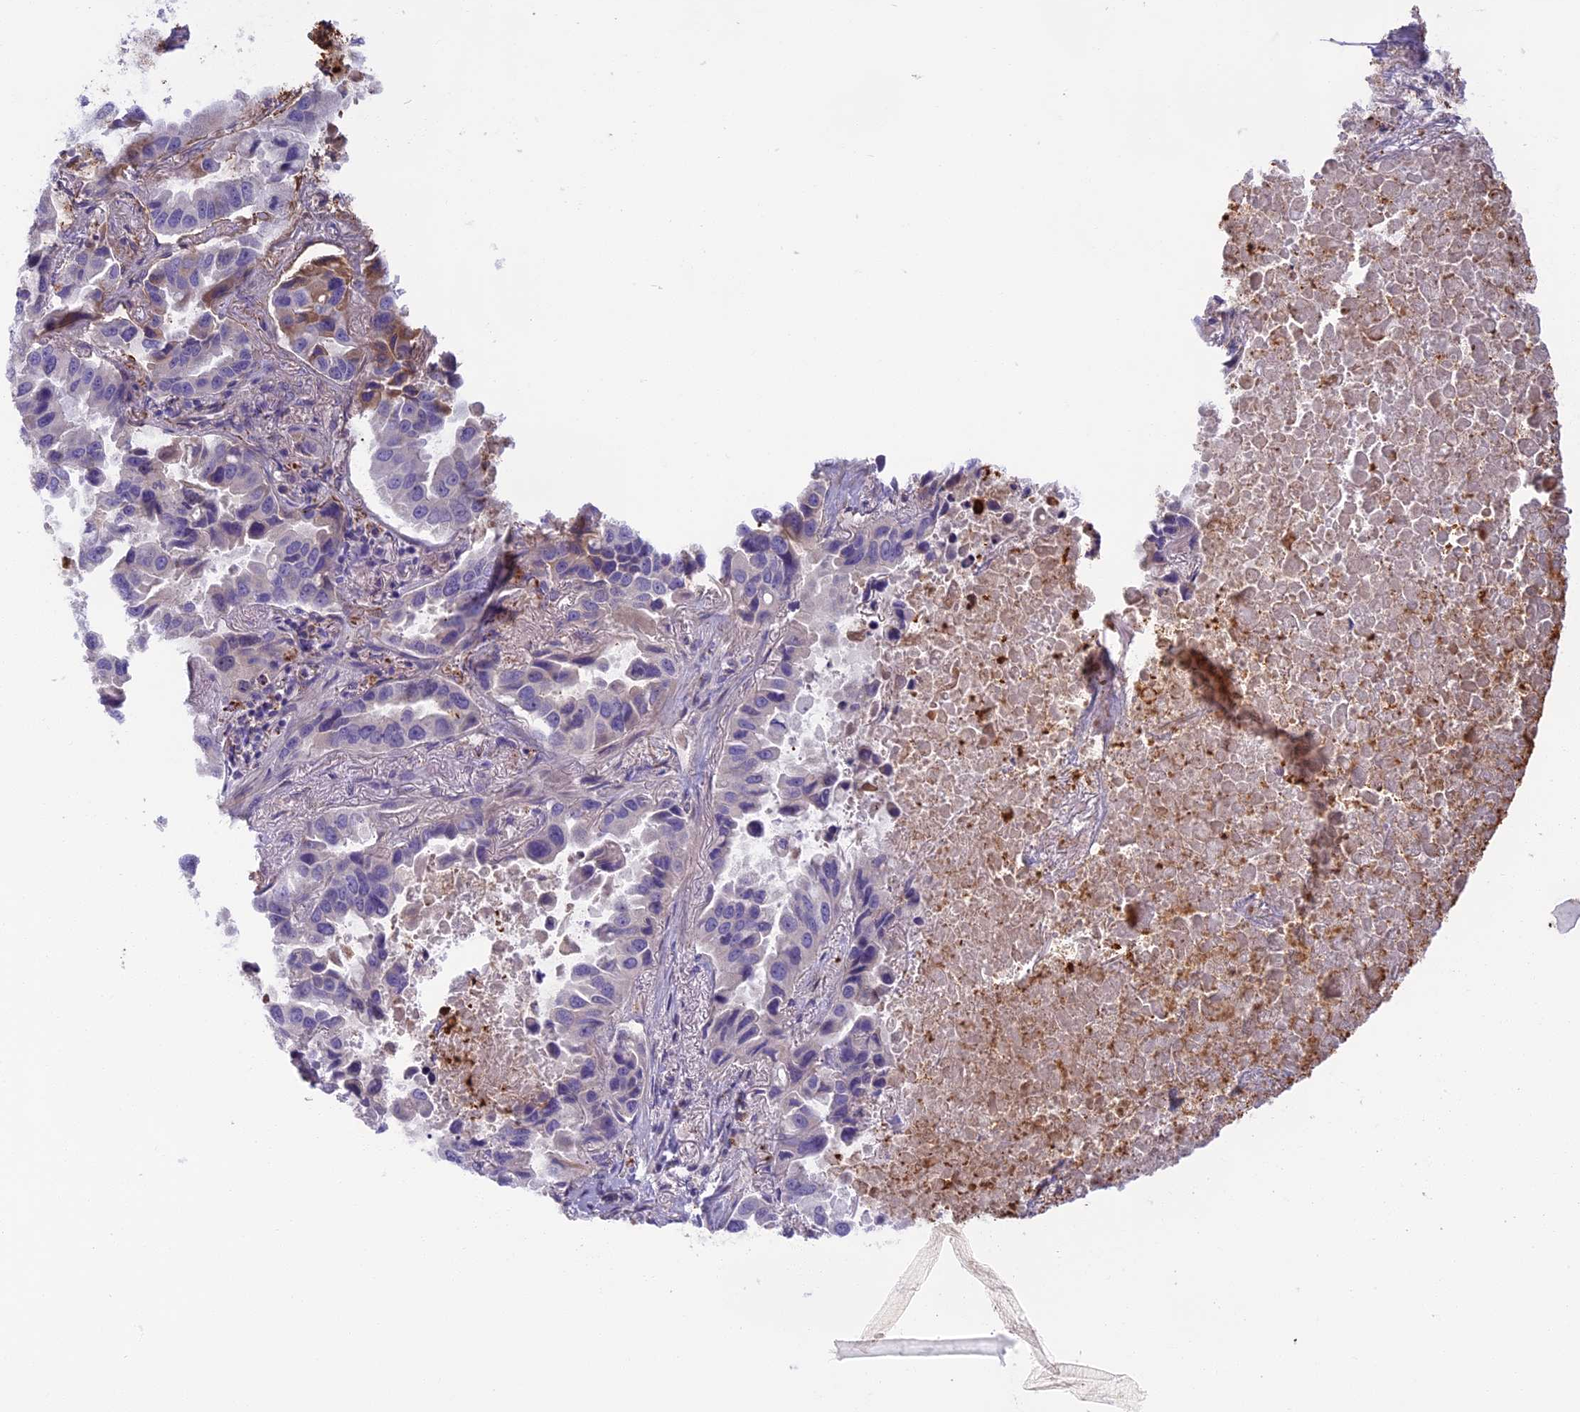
{"staining": {"intensity": "negative", "quantity": "none", "location": "none"}, "tissue": "lung cancer", "cell_type": "Tumor cells", "image_type": "cancer", "snomed": [{"axis": "morphology", "description": "Adenocarcinoma, NOS"}, {"axis": "topography", "description": "Lung"}], "caption": "Immunohistochemistry image of neoplastic tissue: human lung cancer stained with DAB (3,3'-diaminobenzidine) reveals no significant protein positivity in tumor cells.", "gene": "SEMA7A", "patient": {"sex": "male", "age": 64}}